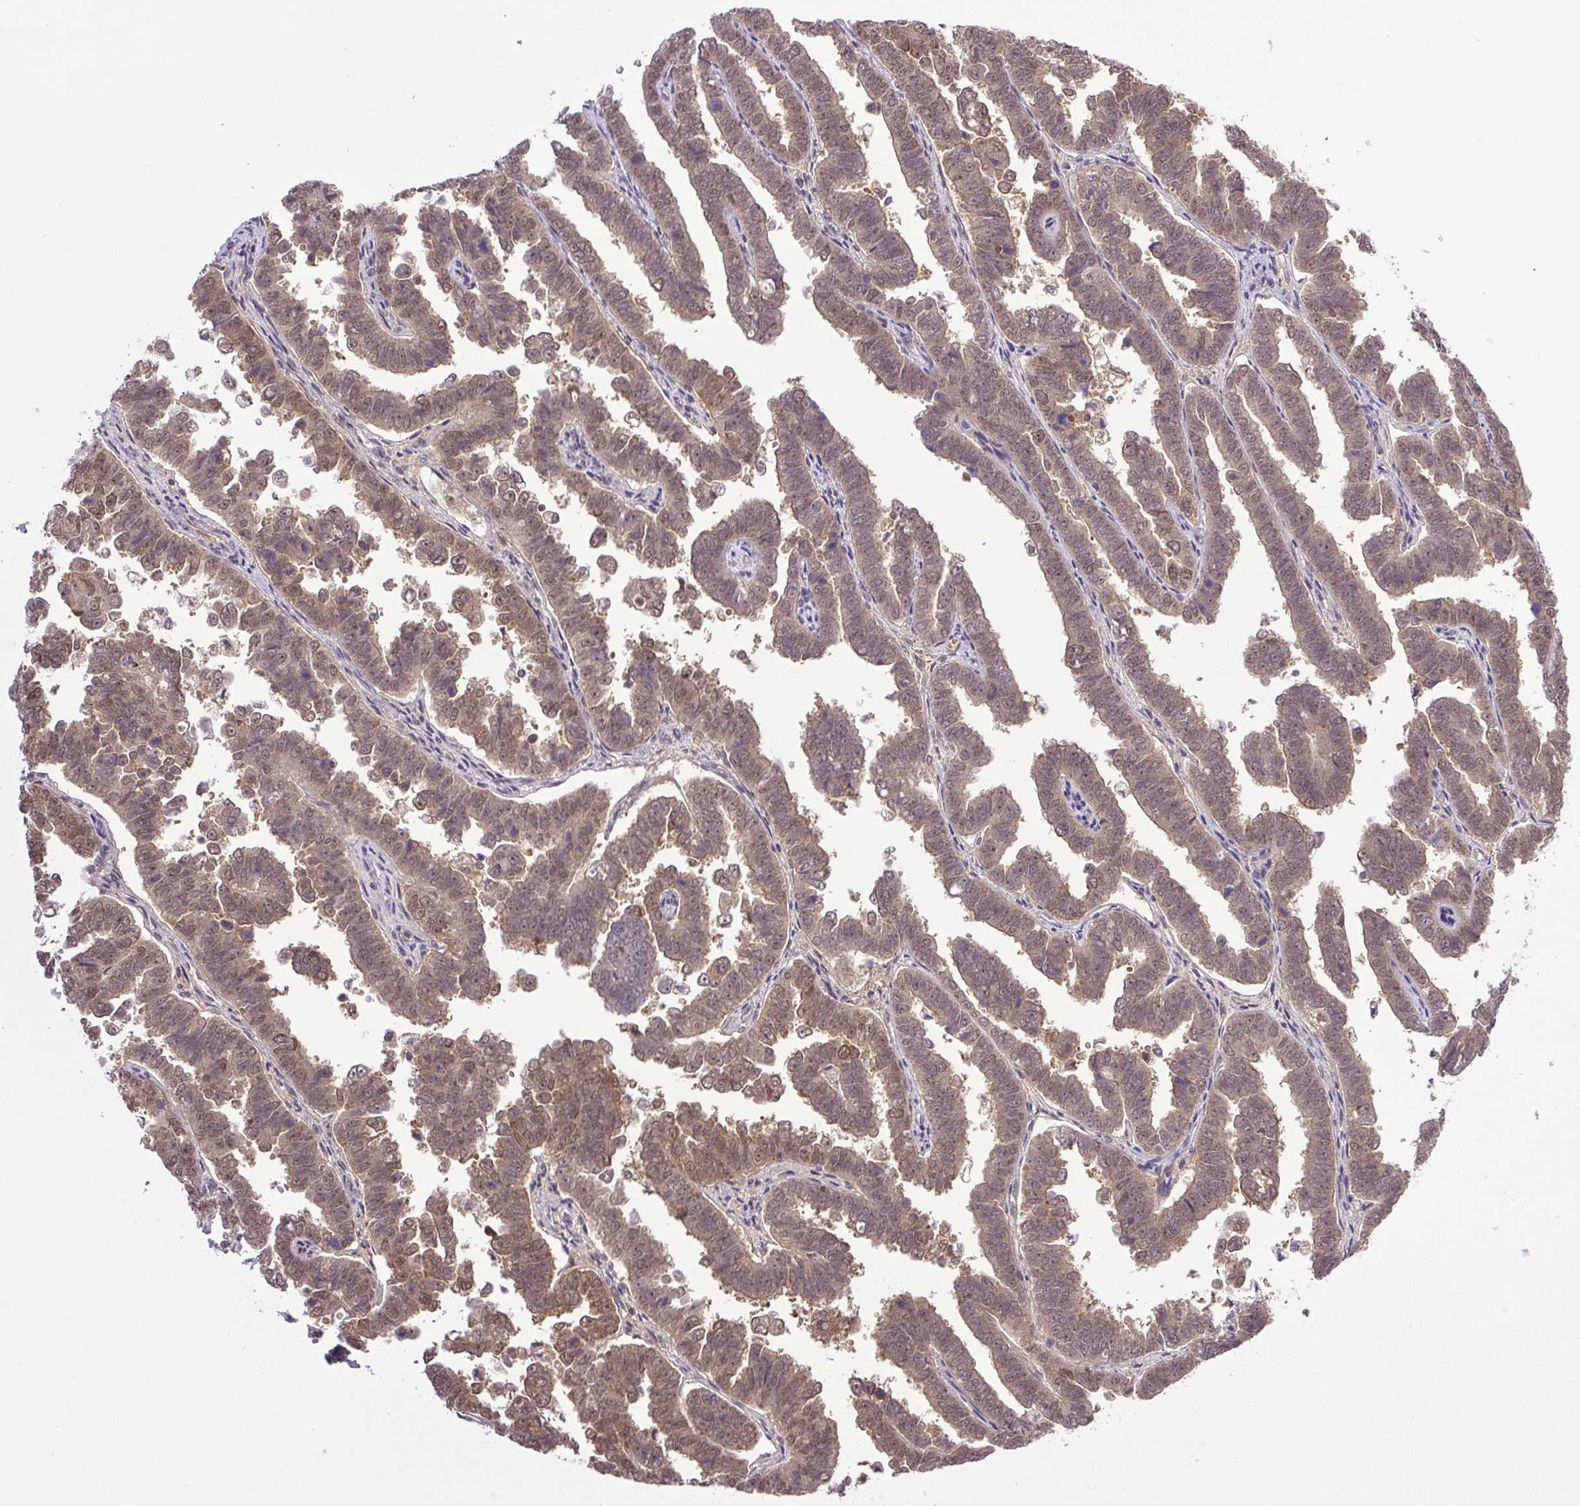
{"staining": {"intensity": "weak", "quantity": ">75%", "location": "nuclear"}, "tissue": "endometrial cancer", "cell_type": "Tumor cells", "image_type": "cancer", "snomed": [{"axis": "morphology", "description": "Adenocarcinoma, NOS"}, {"axis": "topography", "description": "Endometrium"}], "caption": "DAB (3,3'-diaminobenzidine) immunohistochemical staining of human endometrial cancer (adenocarcinoma) displays weak nuclear protein staining in approximately >75% of tumor cells.", "gene": "SGTA", "patient": {"sex": "female", "age": 75}}